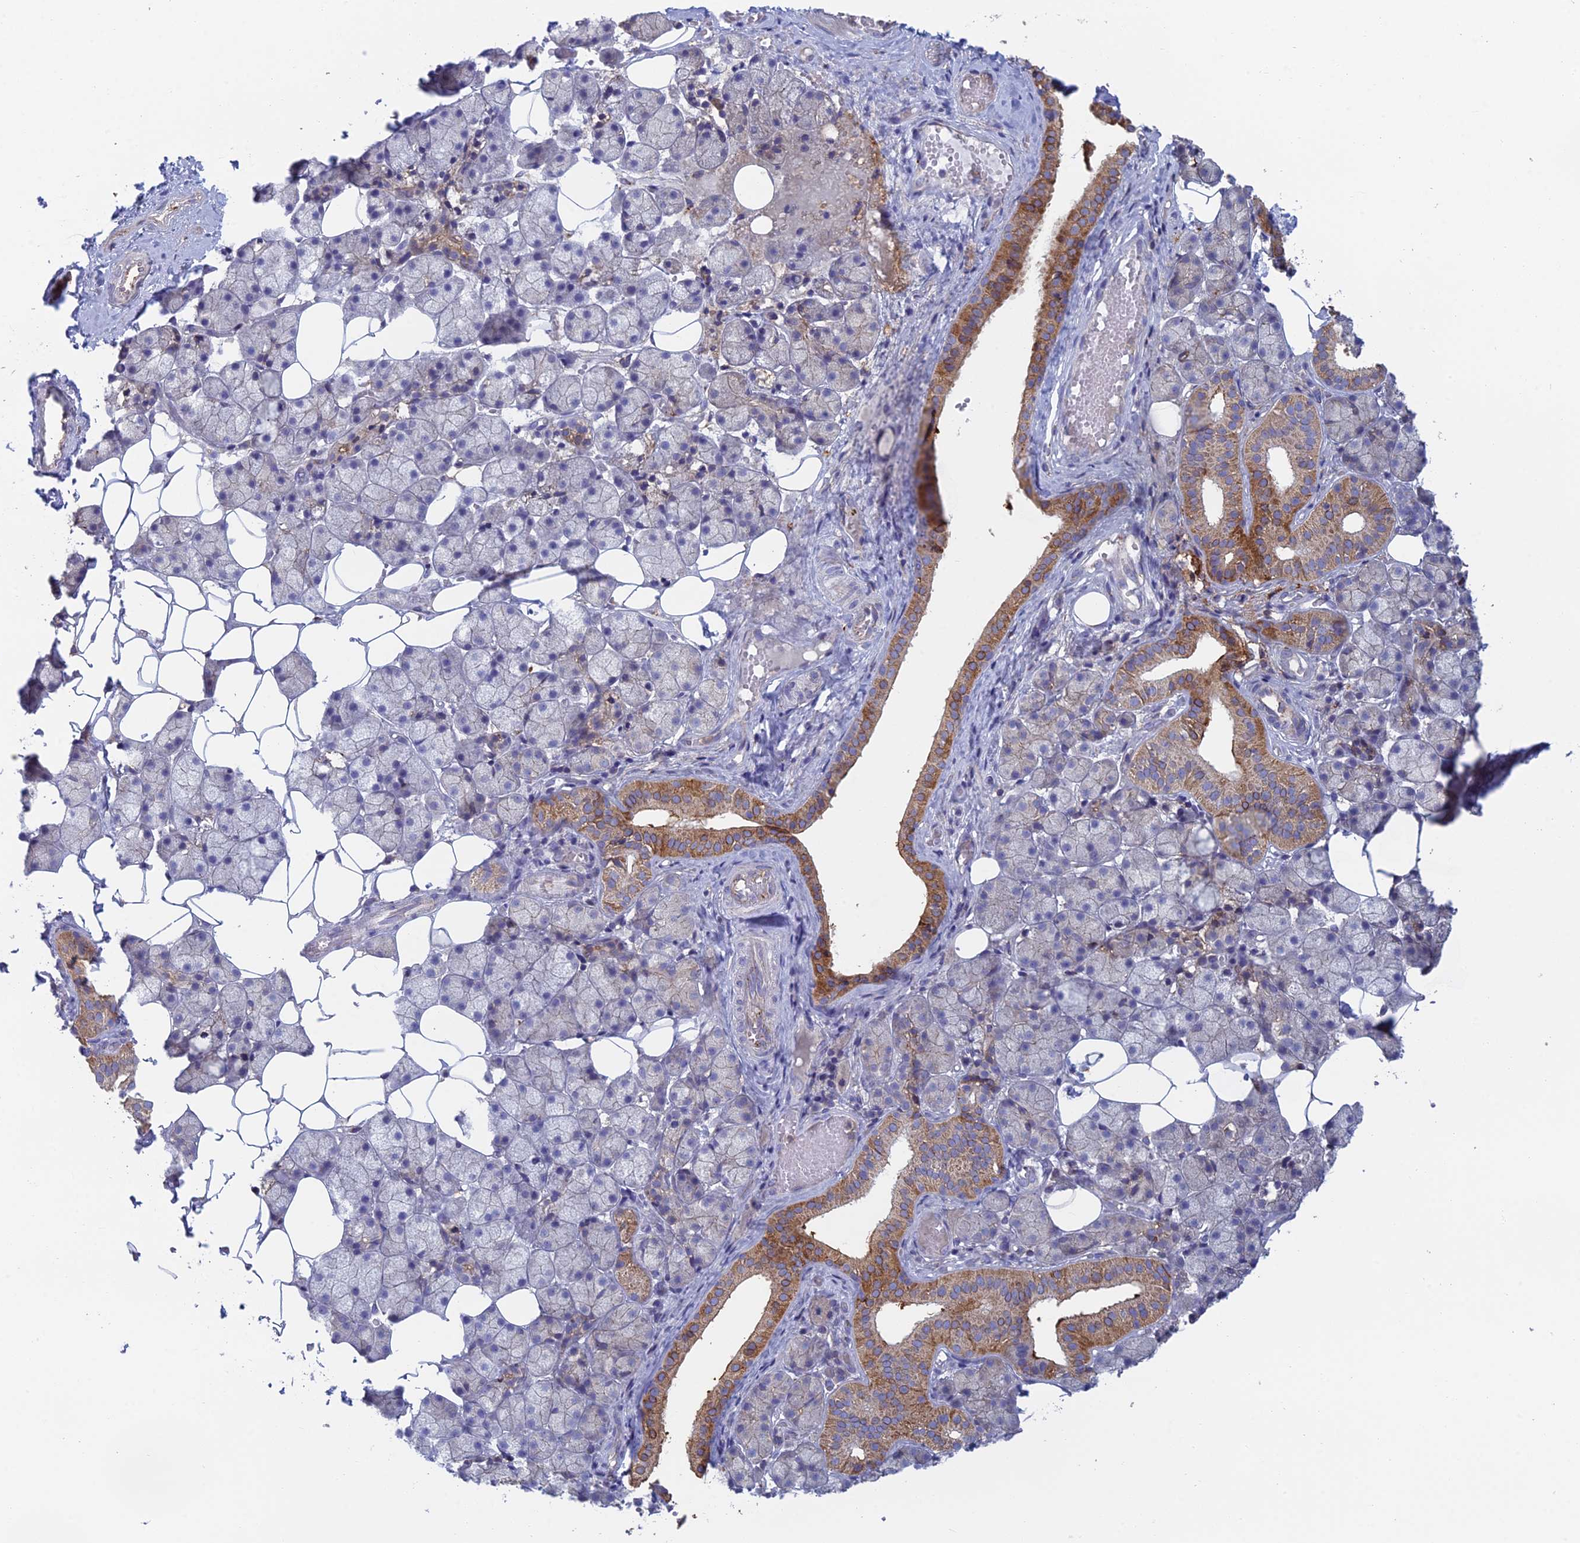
{"staining": {"intensity": "moderate", "quantity": "25%-75%", "location": "cytoplasmic/membranous"}, "tissue": "salivary gland", "cell_type": "Glandular cells", "image_type": "normal", "snomed": [{"axis": "morphology", "description": "Normal tissue, NOS"}, {"axis": "topography", "description": "Salivary gland"}], "caption": "An image of salivary gland stained for a protein shows moderate cytoplasmic/membranous brown staining in glandular cells. The protein is stained brown, and the nuclei are stained in blue (DAB IHC with brightfield microscopy, high magnification).", "gene": "IFTAP", "patient": {"sex": "female", "age": 33}}